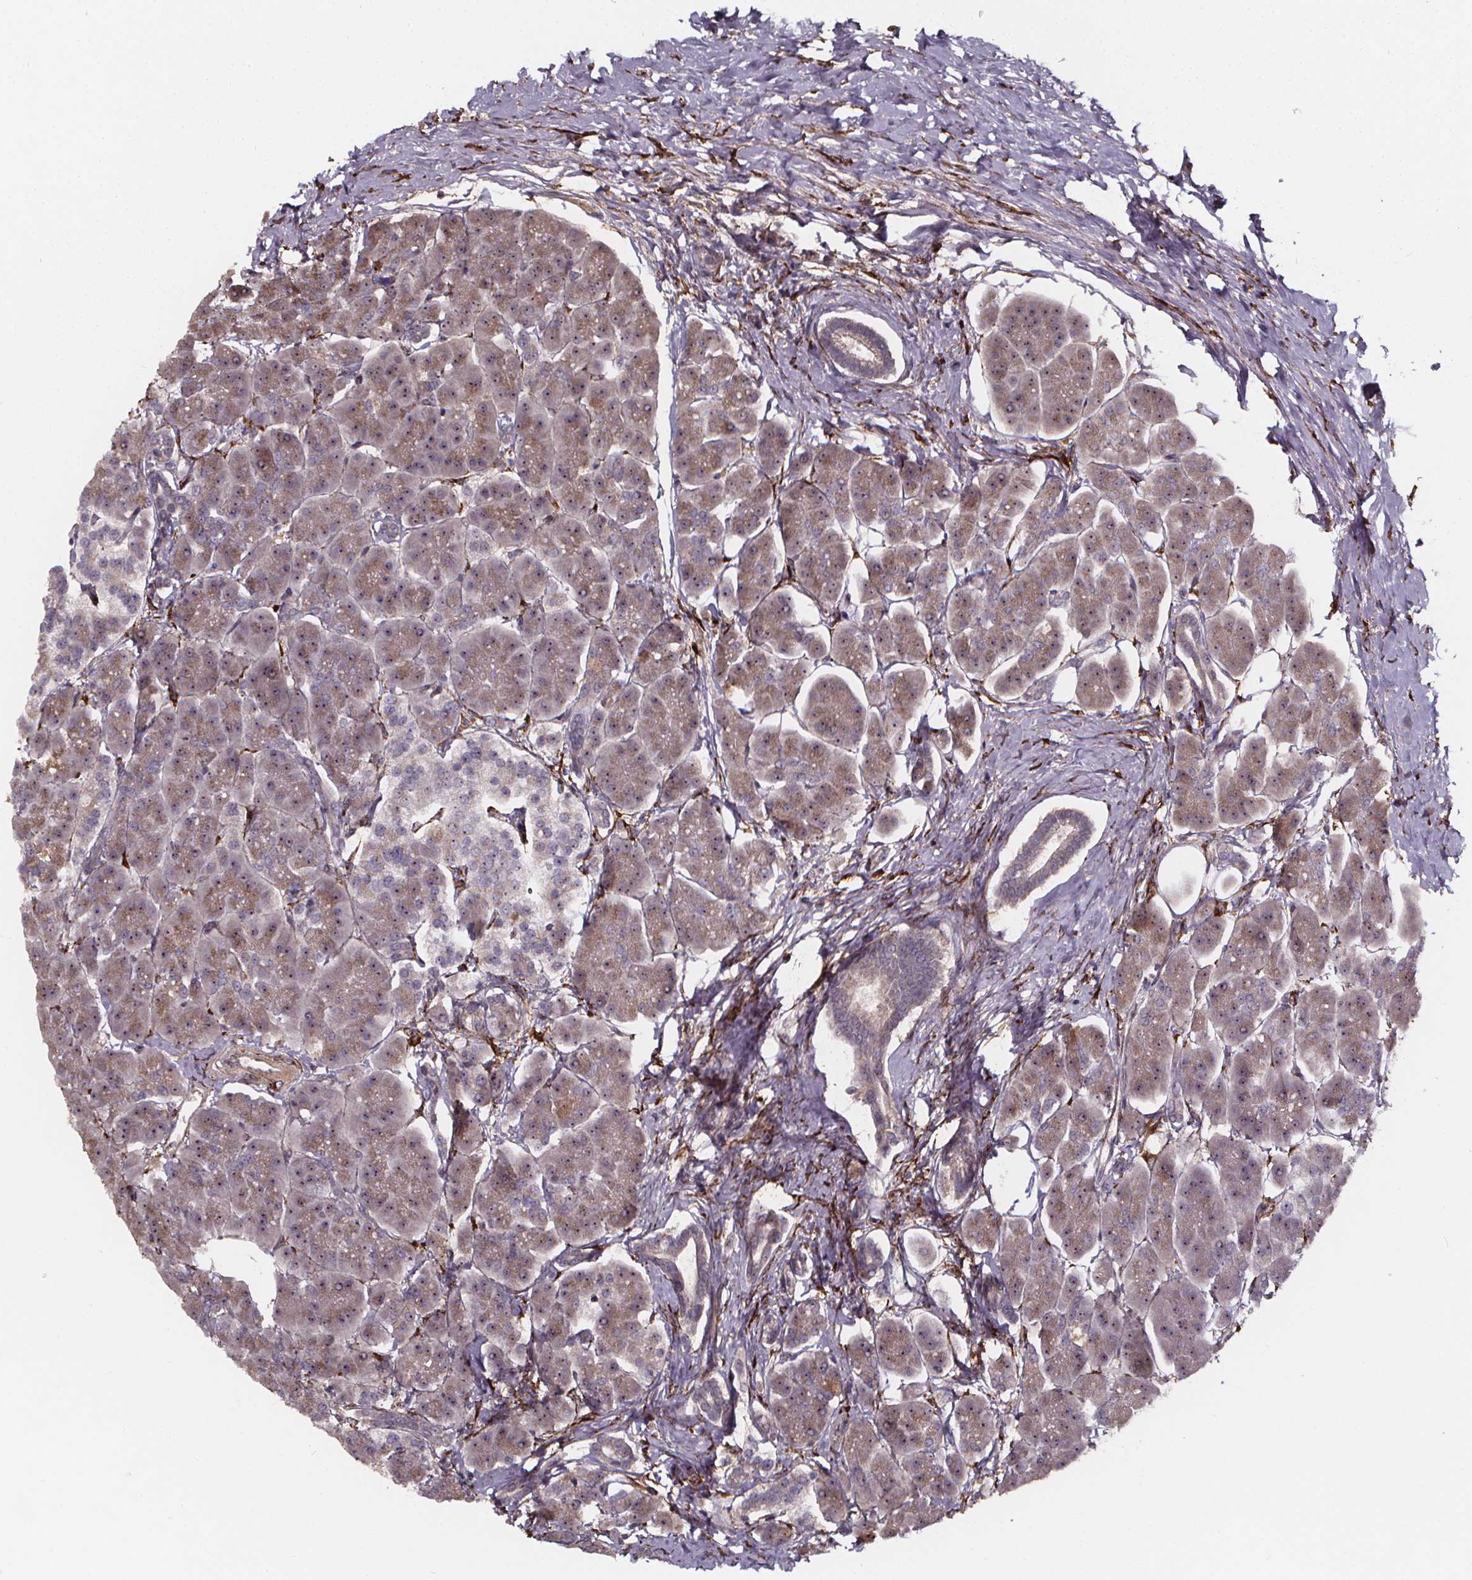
{"staining": {"intensity": "weak", "quantity": "<25%", "location": "cytoplasmic/membranous"}, "tissue": "pancreas", "cell_type": "Exocrine glandular cells", "image_type": "normal", "snomed": [{"axis": "morphology", "description": "Normal tissue, NOS"}, {"axis": "topography", "description": "Adipose tissue"}, {"axis": "topography", "description": "Pancreas"}, {"axis": "topography", "description": "Peripheral nerve tissue"}], "caption": "This is a image of immunohistochemistry (IHC) staining of benign pancreas, which shows no expression in exocrine glandular cells. (DAB (3,3'-diaminobenzidine) immunohistochemistry, high magnification).", "gene": "AEBP1", "patient": {"sex": "female", "age": 58}}